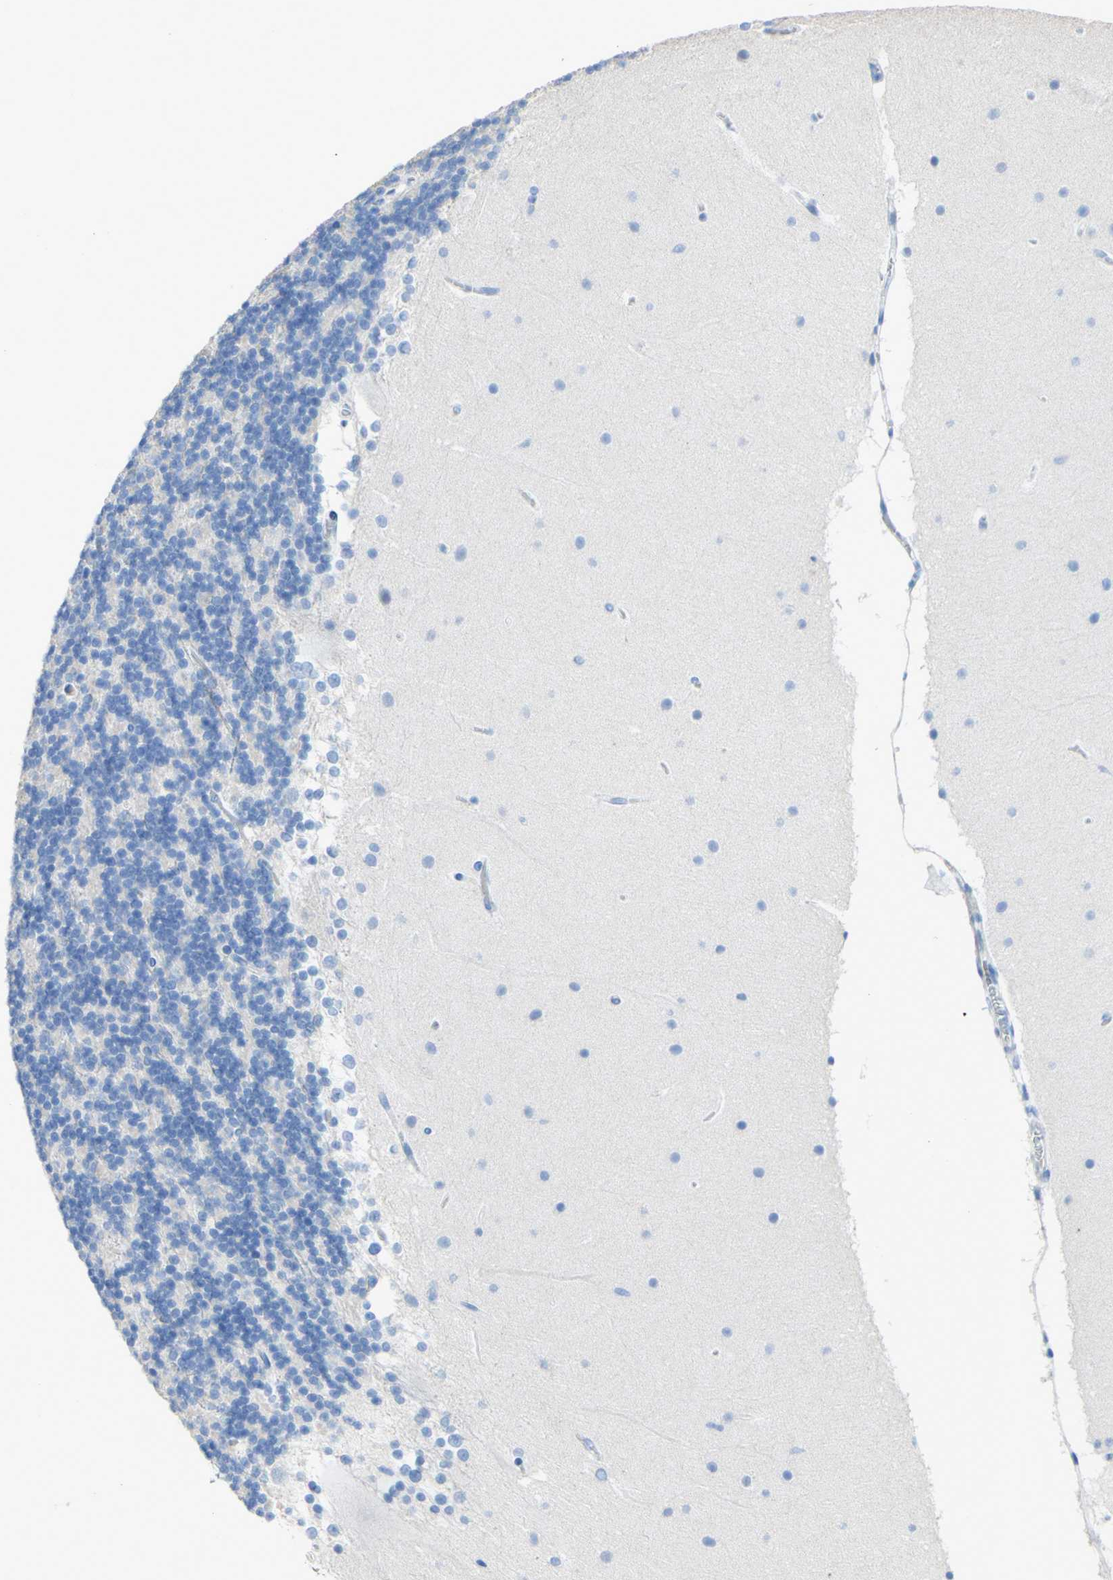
{"staining": {"intensity": "negative", "quantity": "none", "location": "none"}, "tissue": "cerebellum", "cell_type": "Cells in granular layer", "image_type": "normal", "snomed": [{"axis": "morphology", "description": "Normal tissue, NOS"}, {"axis": "topography", "description": "Cerebellum"}], "caption": "Immunohistochemical staining of normal cerebellum reveals no significant expression in cells in granular layer. (Stains: DAB immunohistochemistry (IHC) with hematoxylin counter stain, Microscopy: brightfield microscopy at high magnification).", "gene": "DSC2", "patient": {"sex": "female", "age": 19}}